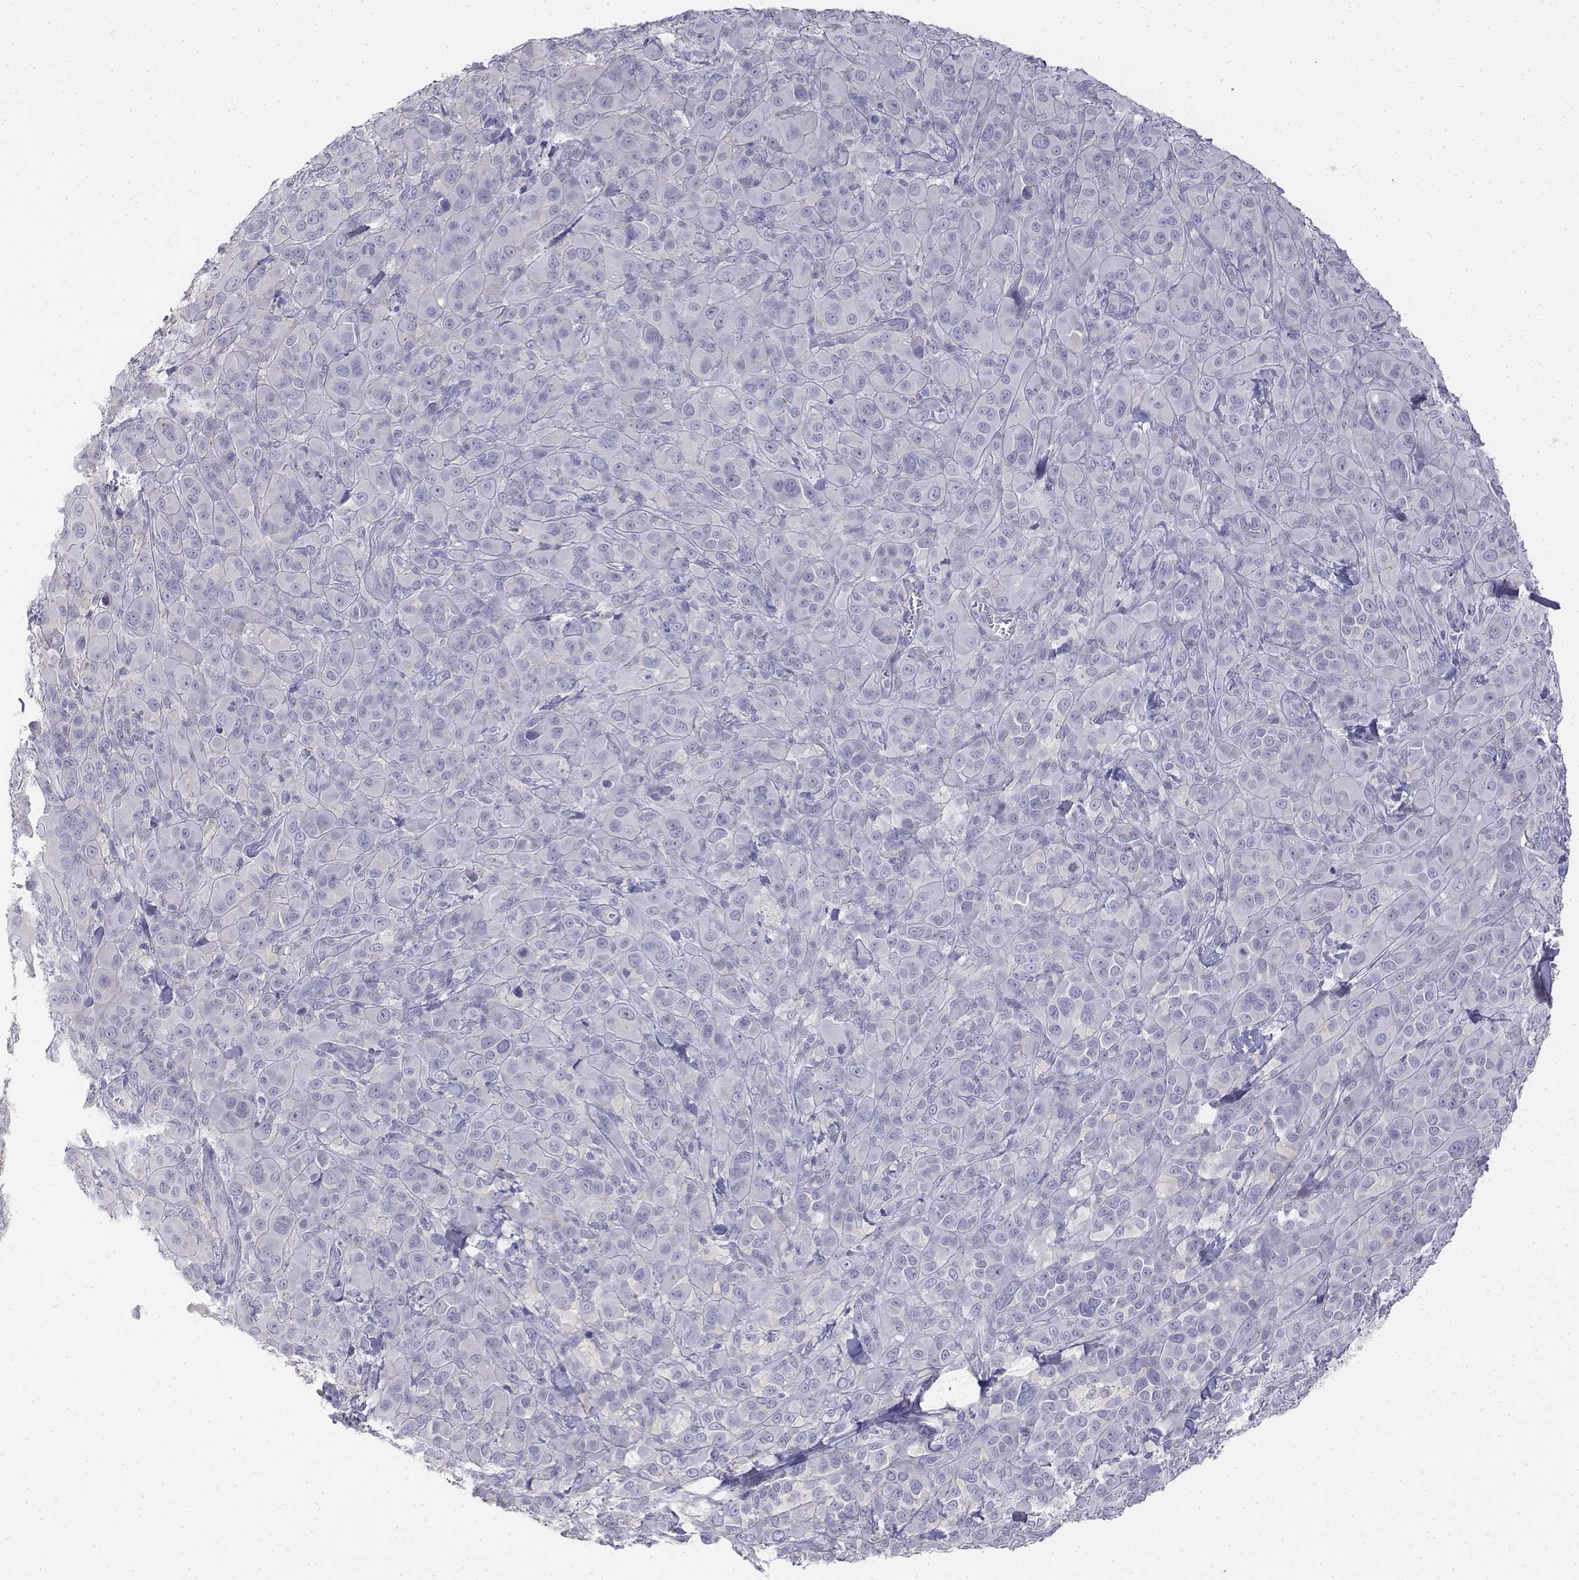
{"staining": {"intensity": "negative", "quantity": "none", "location": "none"}, "tissue": "melanoma", "cell_type": "Tumor cells", "image_type": "cancer", "snomed": [{"axis": "morphology", "description": "Malignant melanoma, NOS"}, {"axis": "topography", "description": "Skin"}], "caption": "DAB (3,3'-diaminobenzidine) immunohistochemical staining of malignant melanoma exhibits no significant expression in tumor cells.", "gene": "LGSN", "patient": {"sex": "female", "age": 87}}